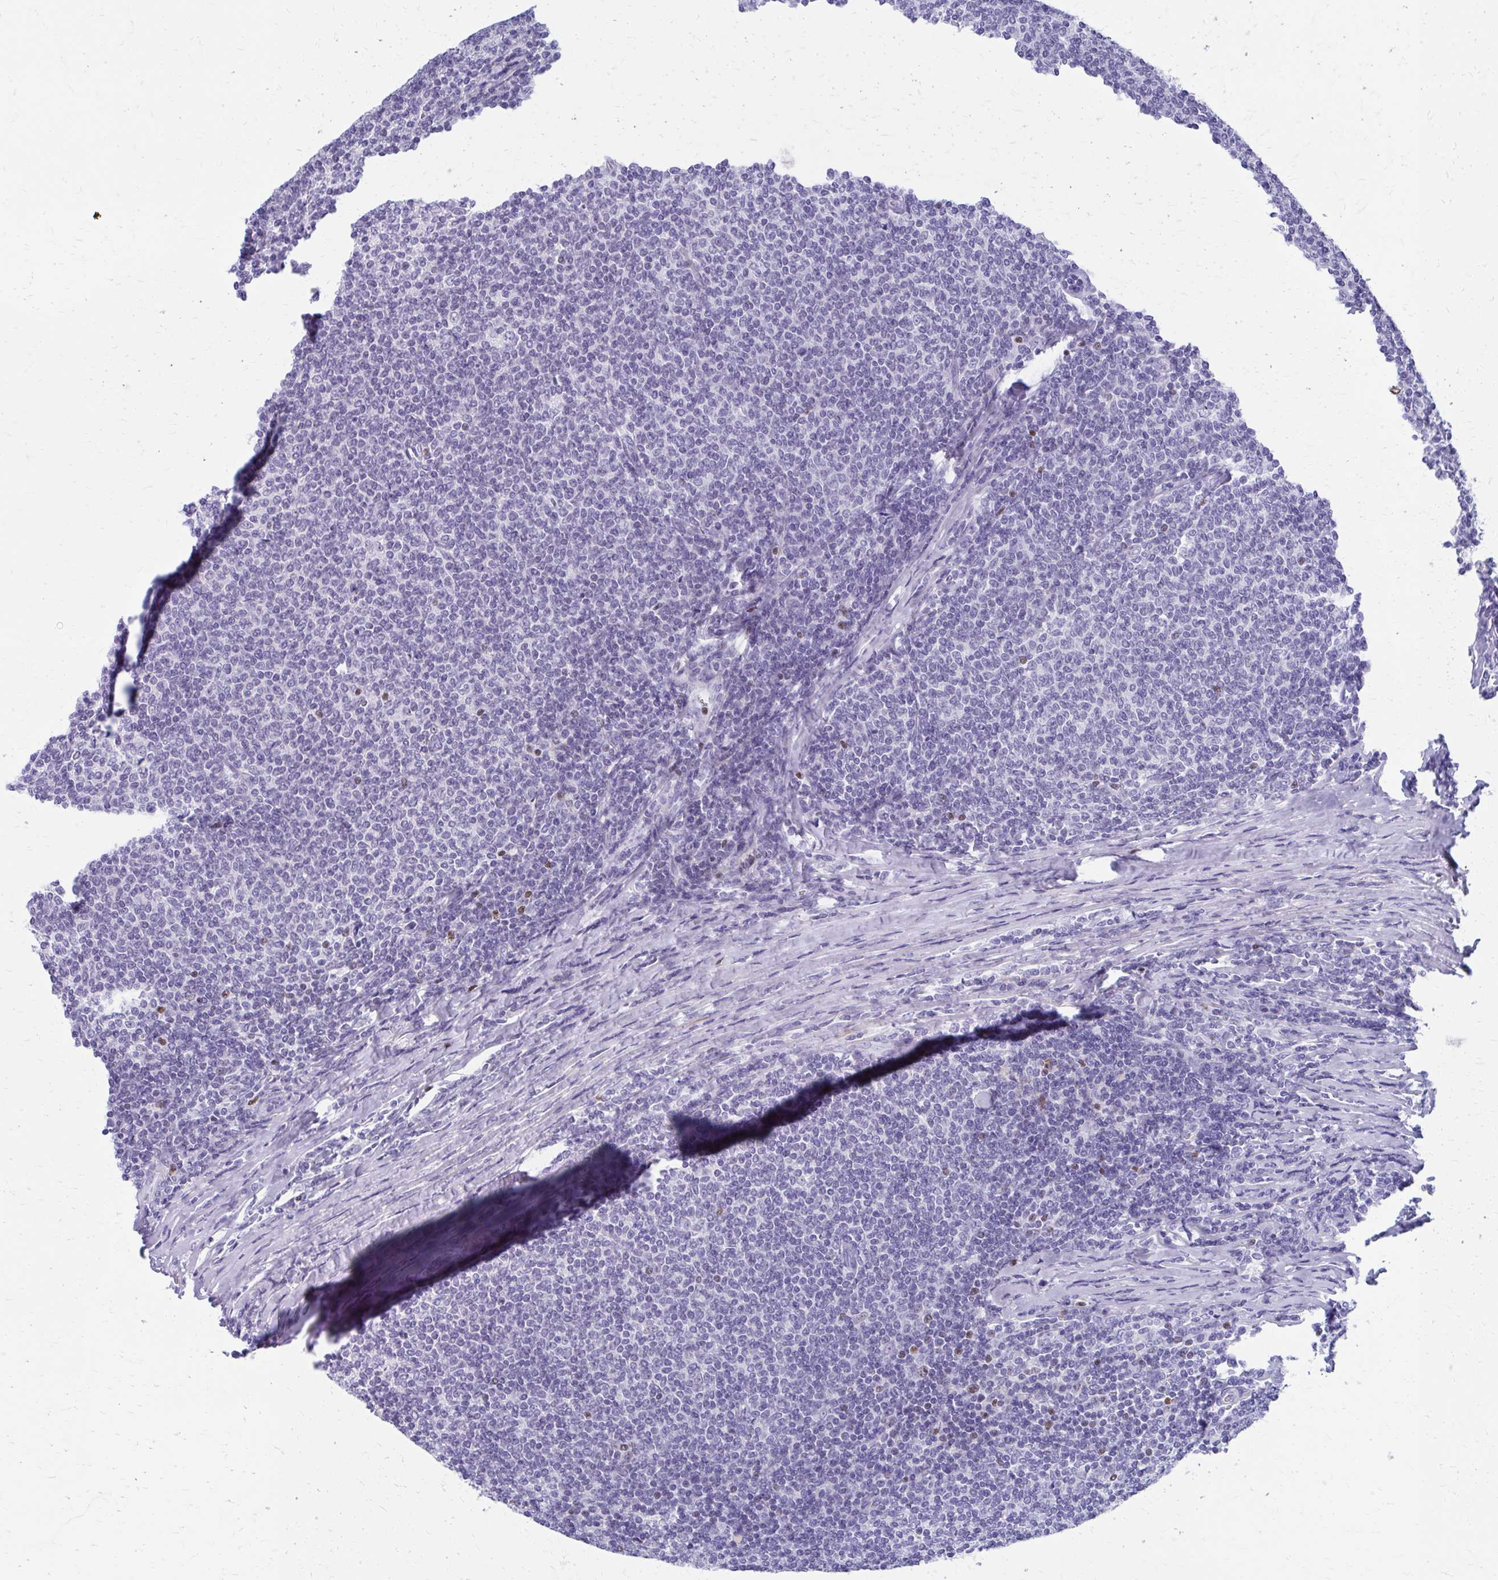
{"staining": {"intensity": "negative", "quantity": "none", "location": "none"}, "tissue": "lymphoma", "cell_type": "Tumor cells", "image_type": "cancer", "snomed": [{"axis": "morphology", "description": "Malignant lymphoma, non-Hodgkin's type, Low grade"}, {"axis": "topography", "description": "Lymph node"}], "caption": "Tumor cells are negative for brown protein staining in lymphoma.", "gene": "RUNX3", "patient": {"sex": "male", "age": 52}}